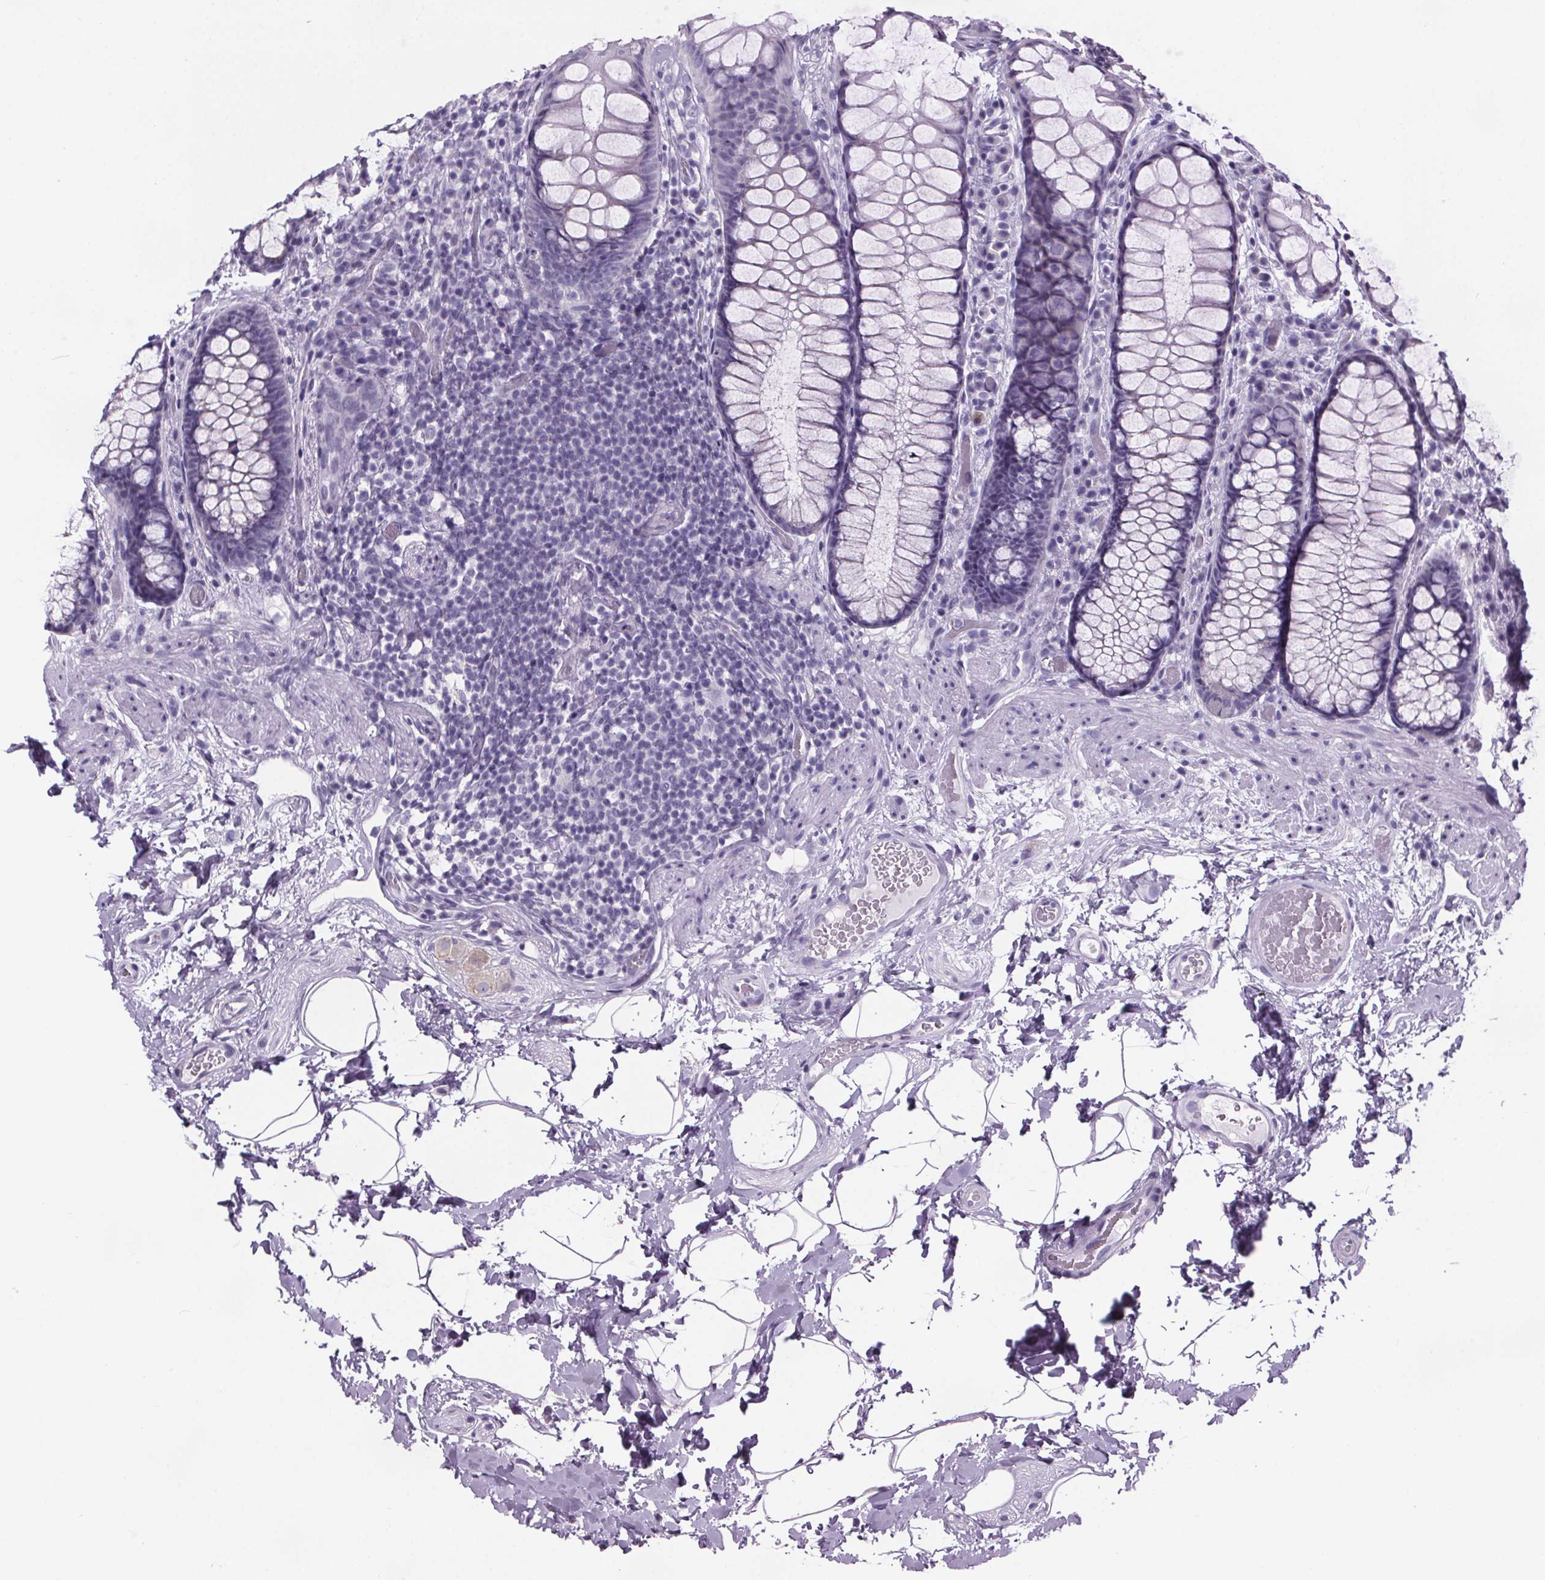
{"staining": {"intensity": "negative", "quantity": "none", "location": "none"}, "tissue": "rectum", "cell_type": "Glandular cells", "image_type": "normal", "snomed": [{"axis": "morphology", "description": "Normal tissue, NOS"}, {"axis": "topography", "description": "Rectum"}], "caption": "Immunohistochemistry (IHC) image of normal rectum: rectum stained with DAB (3,3'-diaminobenzidine) displays no significant protein expression in glandular cells.", "gene": "CUBN", "patient": {"sex": "female", "age": 62}}